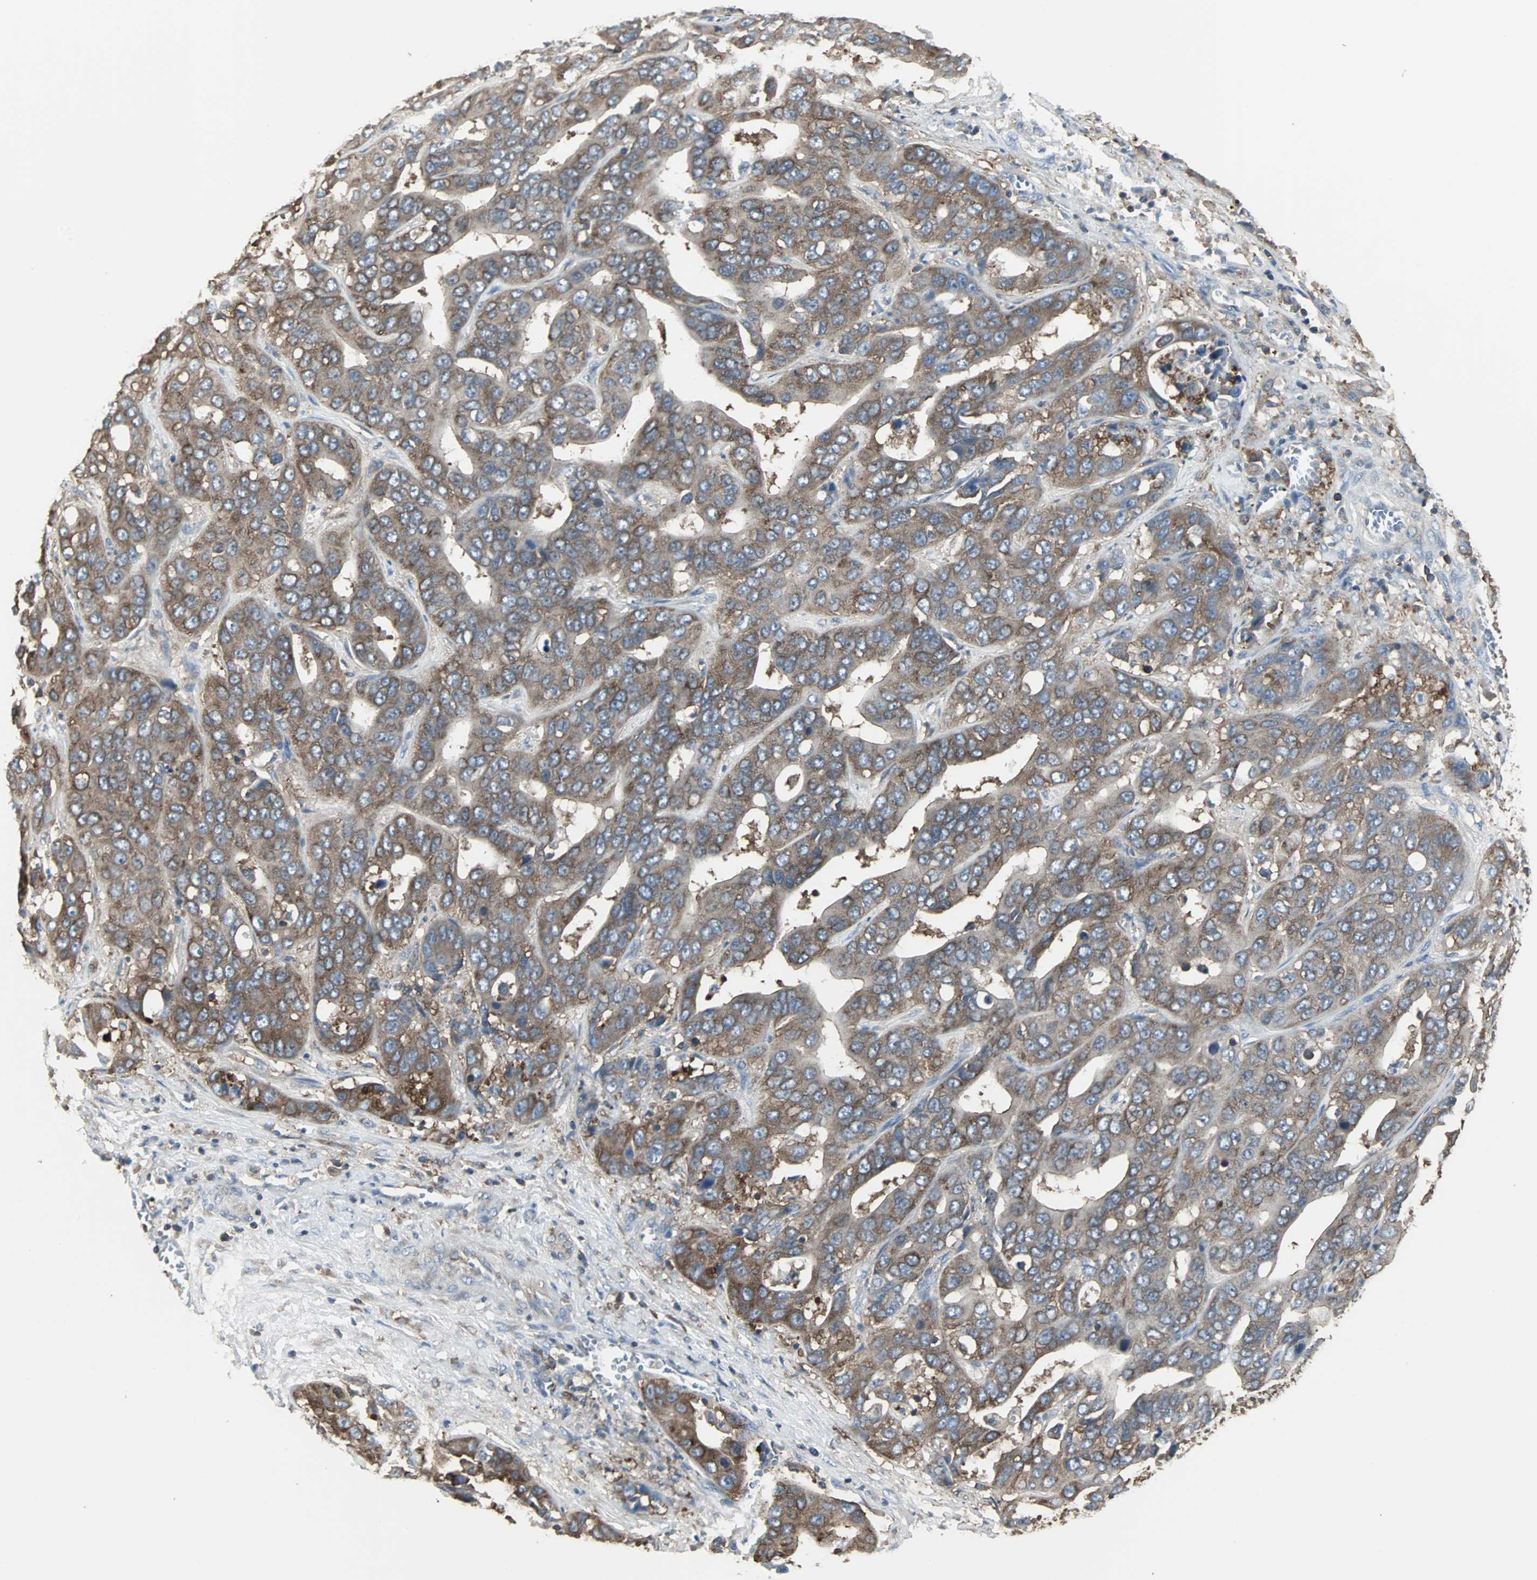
{"staining": {"intensity": "moderate", "quantity": ">75%", "location": "cytoplasmic/membranous"}, "tissue": "liver cancer", "cell_type": "Tumor cells", "image_type": "cancer", "snomed": [{"axis": "morphology", "description": "Cholangiocarcinoma"}, {"axis": "topography", "description": "Liver"}], "caption": "DAB (3,3'-diaminobenzidine) immunohistochemical staining of human liver cancer (cholangiocarcinoma) displays moderate cytoplasmic/membranous protein staining in approximately >75% of tumor cells.", "gene": "LRRFIP1", "patient": {"sex": "female", "age": 52}}